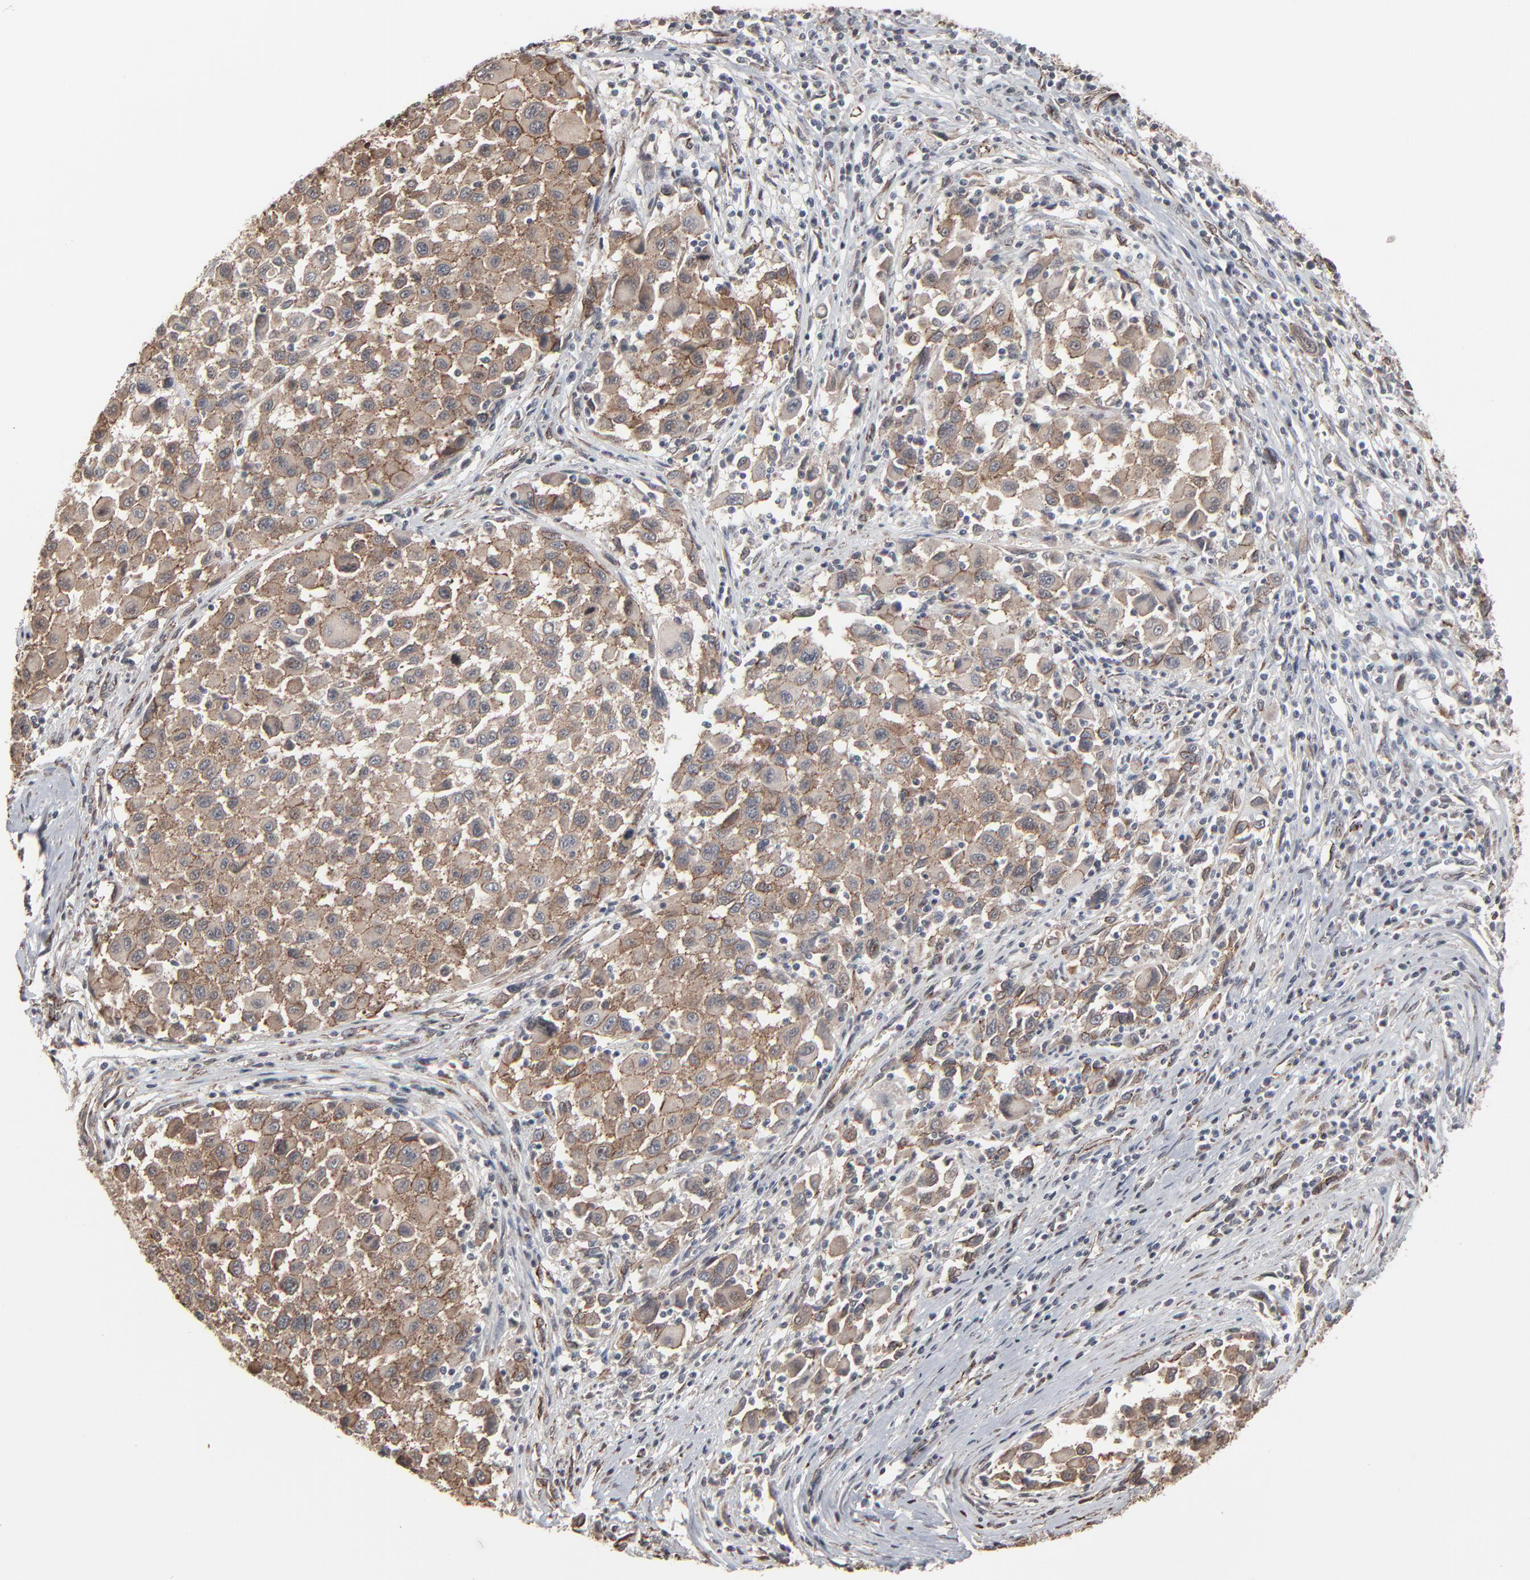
{"staining": {"intensity": "strong", "quantity": ">75%", "location": "cytoplasmic/membranous"}, "tissue": "melanoma", "cell_type": "Tumor cells", "image_type": "cancer", "snomed": [{"axis": "morphology", "description": "Malignant melanoma, Metastatic site"}, {"axis": "topography", "description": "Lymph node"}], "caption": "An IHC micrograph of tumor tissue is shown. Protein staining in brown labels strong cytoplasmic/membranous positivity in melanoma within tumor cells. (brown staining indicates protein expression, while blue staining denotes nuclei).", "gene": "CTNND1", "patient": {"sex": "male", "age": 61}}